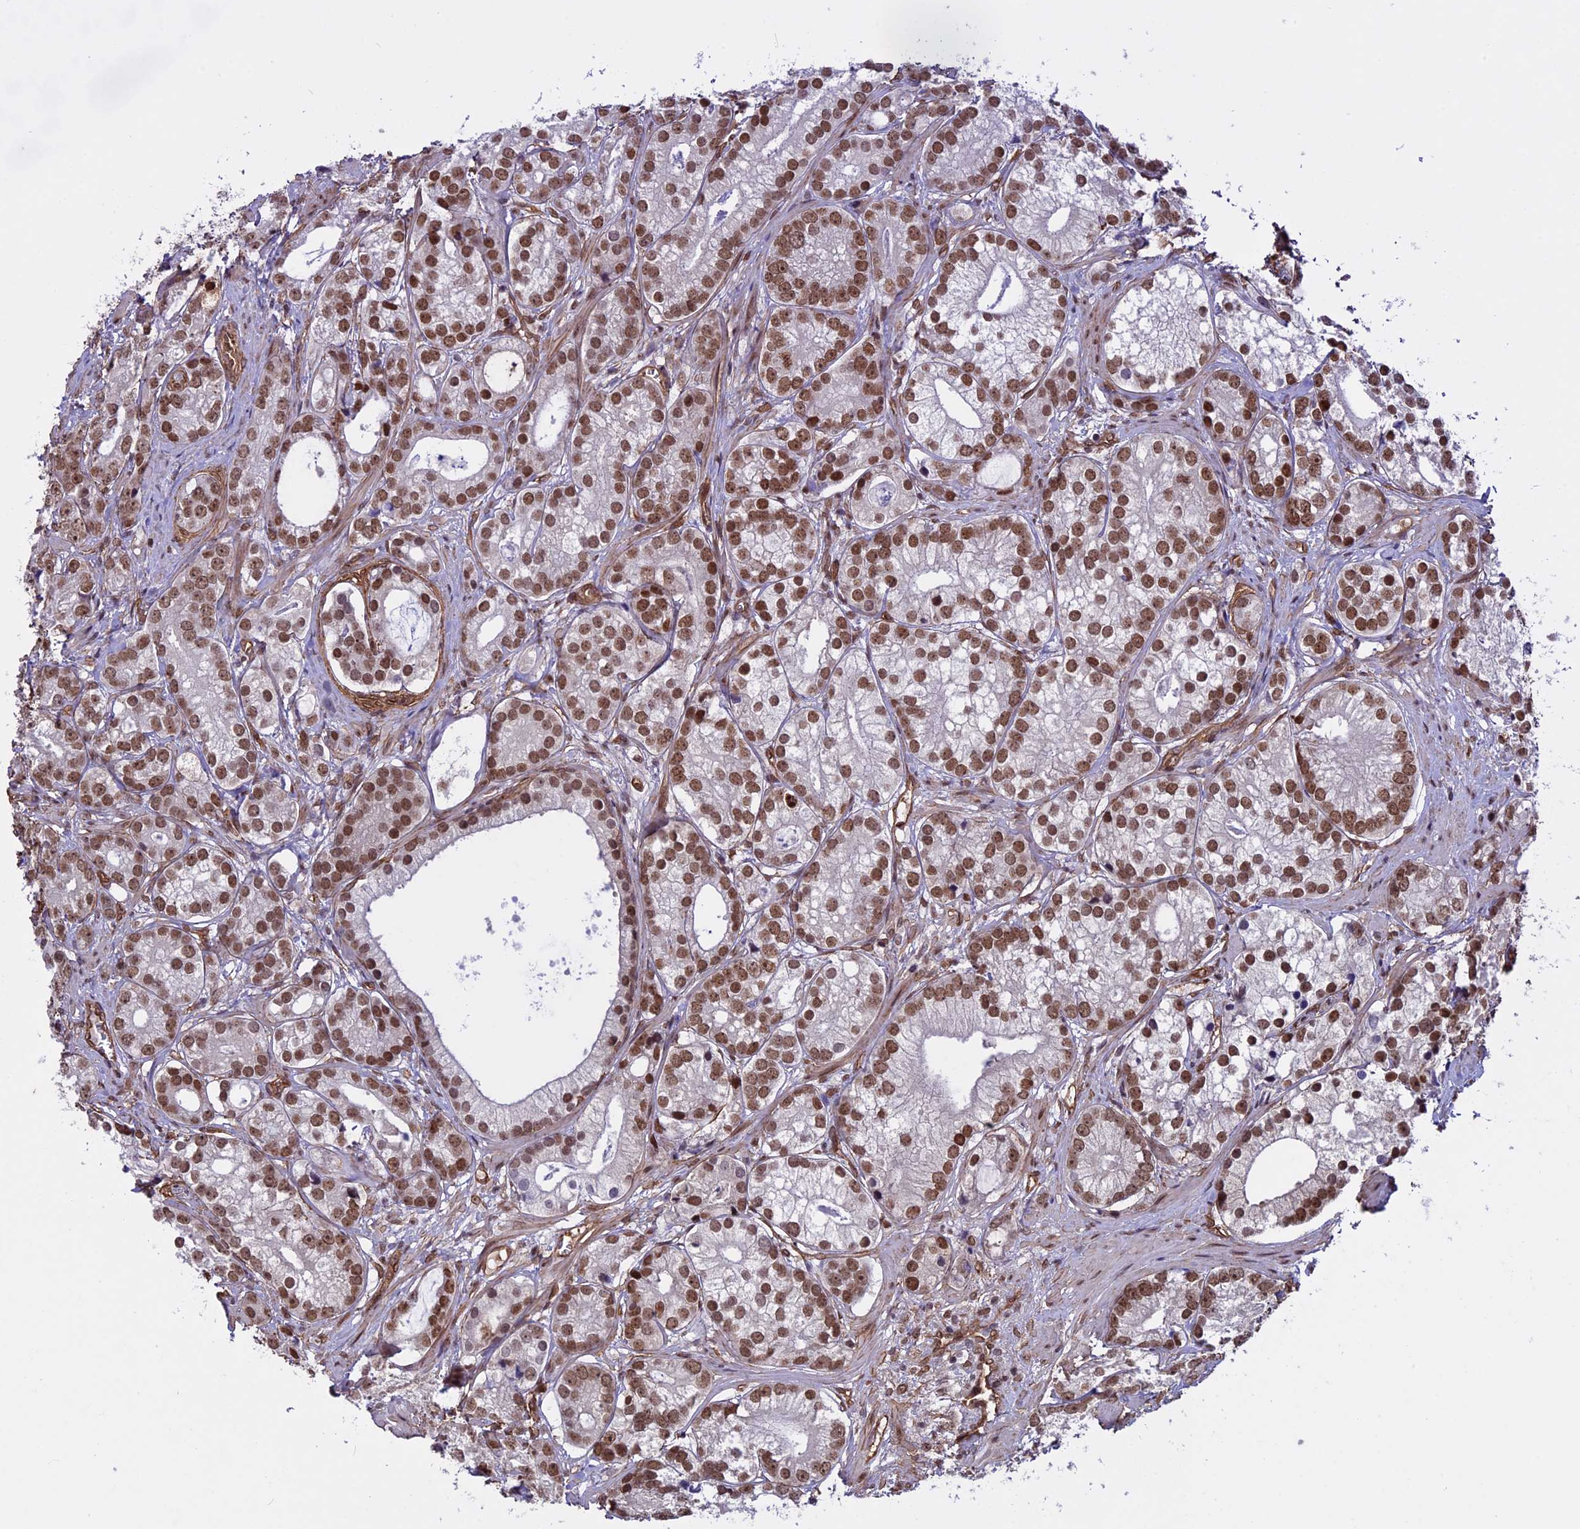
{"staining": {"intensity": "moderate", "quantity": ">75%", "location": "nuclear"}, "tissue": "prostate cancer", "cell_type": "Tumor cells", "image_type": "cancer", "snomed": [{"axis": "morphology", "description": "Adenocarcinoma, High grade"}, {"axis": "topography", "description": "Prostate"}], "caption": "A micrograph of prostate high-grade adenocarcinoma stained for a protein displays moderate nuclear brown staining in tumor cells.", "gene": "MPHOSPH8", "patient": {"sex": "male", "age": 75}}